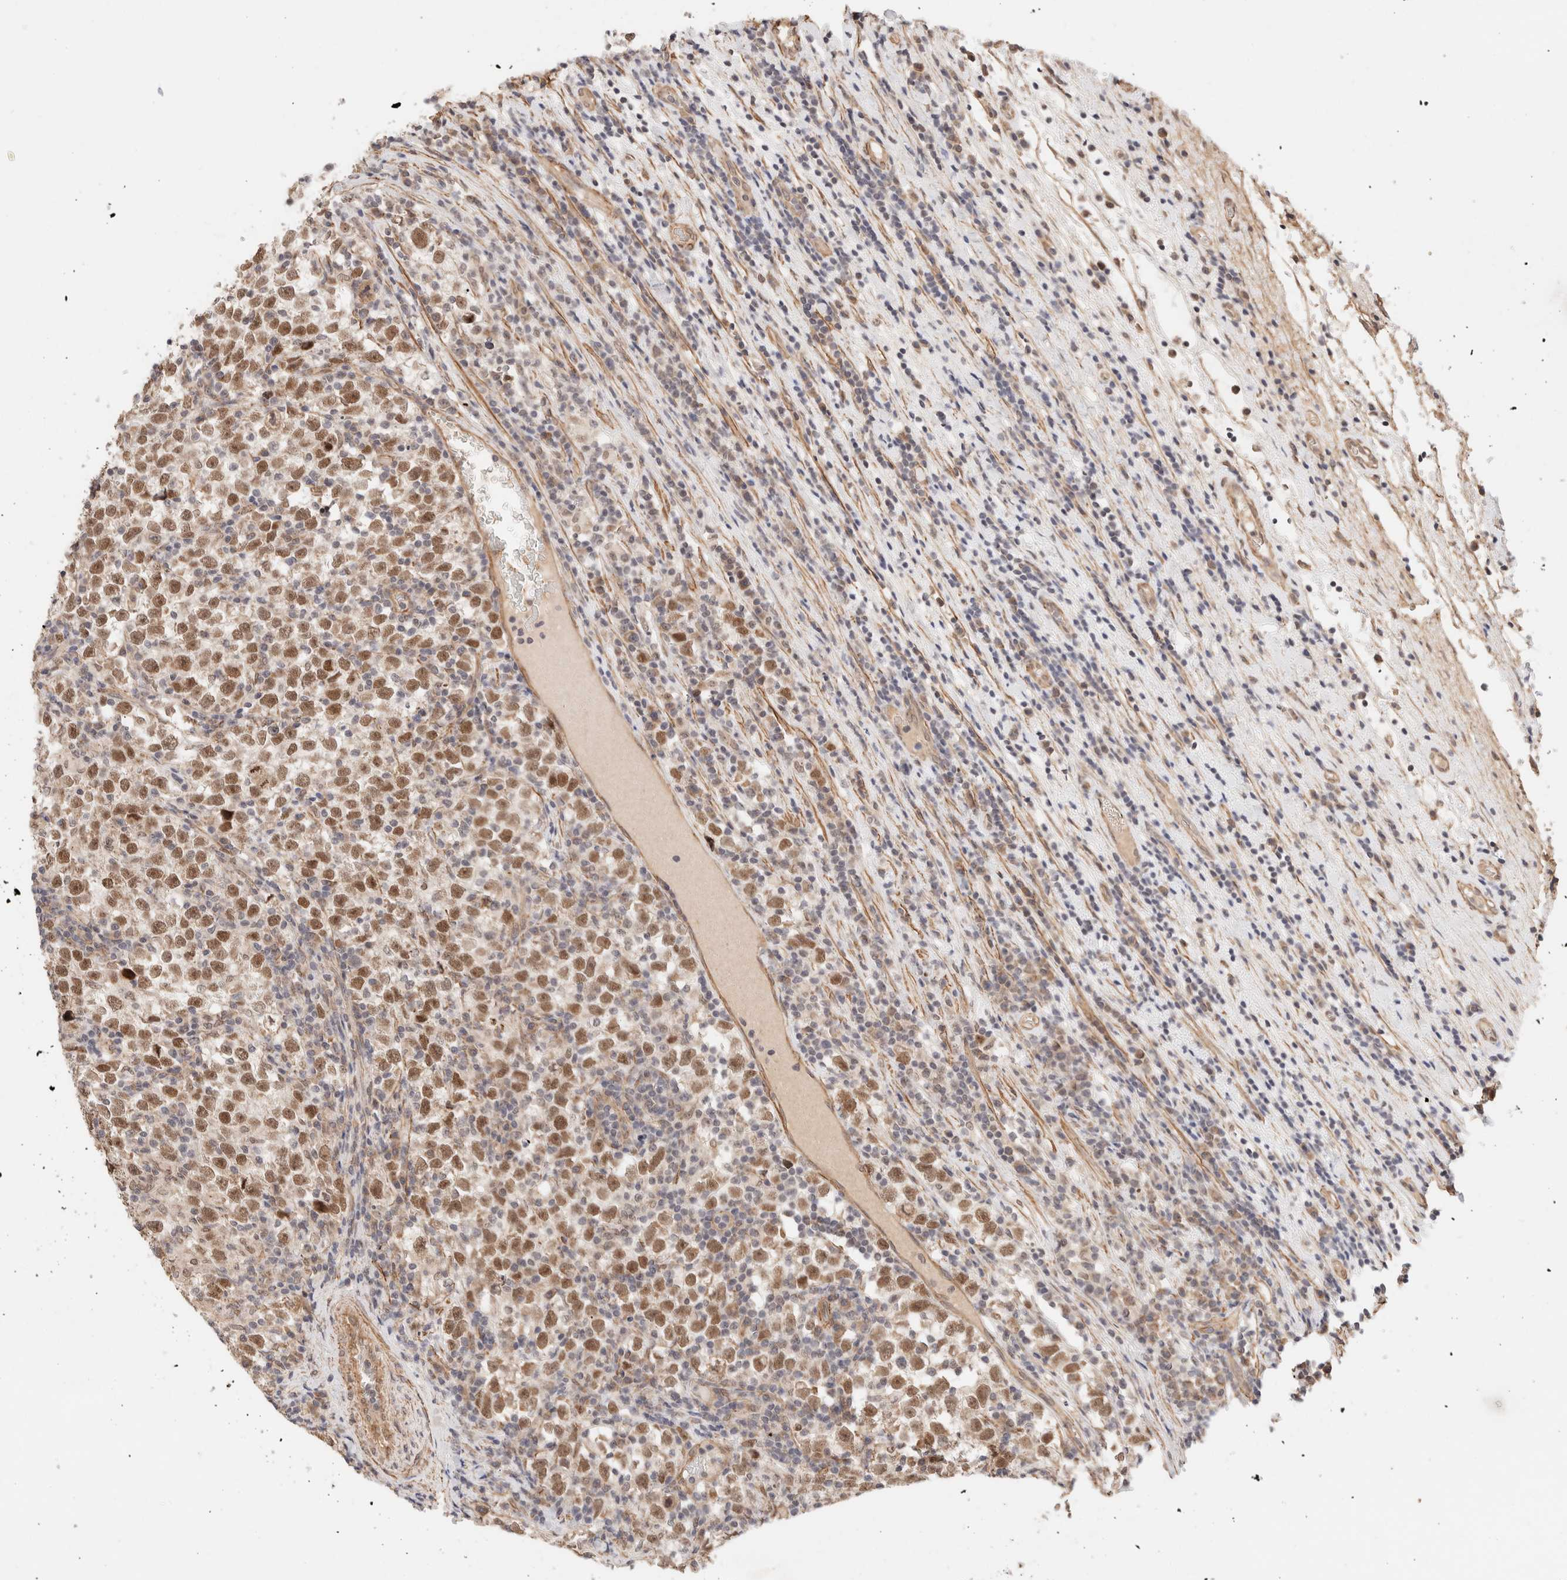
{"staining": {"intensity": "strong", "quantity": "25%-75%", "location": "nuclear"}, "tissue": "testis cancer", "cell_type": "Tumor cells", "image_type": "cancer", "snomed": [{"axis": "morphology", "description": "Normal tissue, NOS"}, {"axis": "morphology", "description": "Seminoma, NOS"}, {"axis": "topography", "description": "Testis"}], "caption": "Immunohistochemistry (IHC) photomicrograph of human testis seminoma stained for a protein (brown), which demonstrates high levels of strong nuclear expression in approximately 25%-75% of tumor cells.", "gene": "BRPF3", "patient": {"sex": "male", "age": 43}}